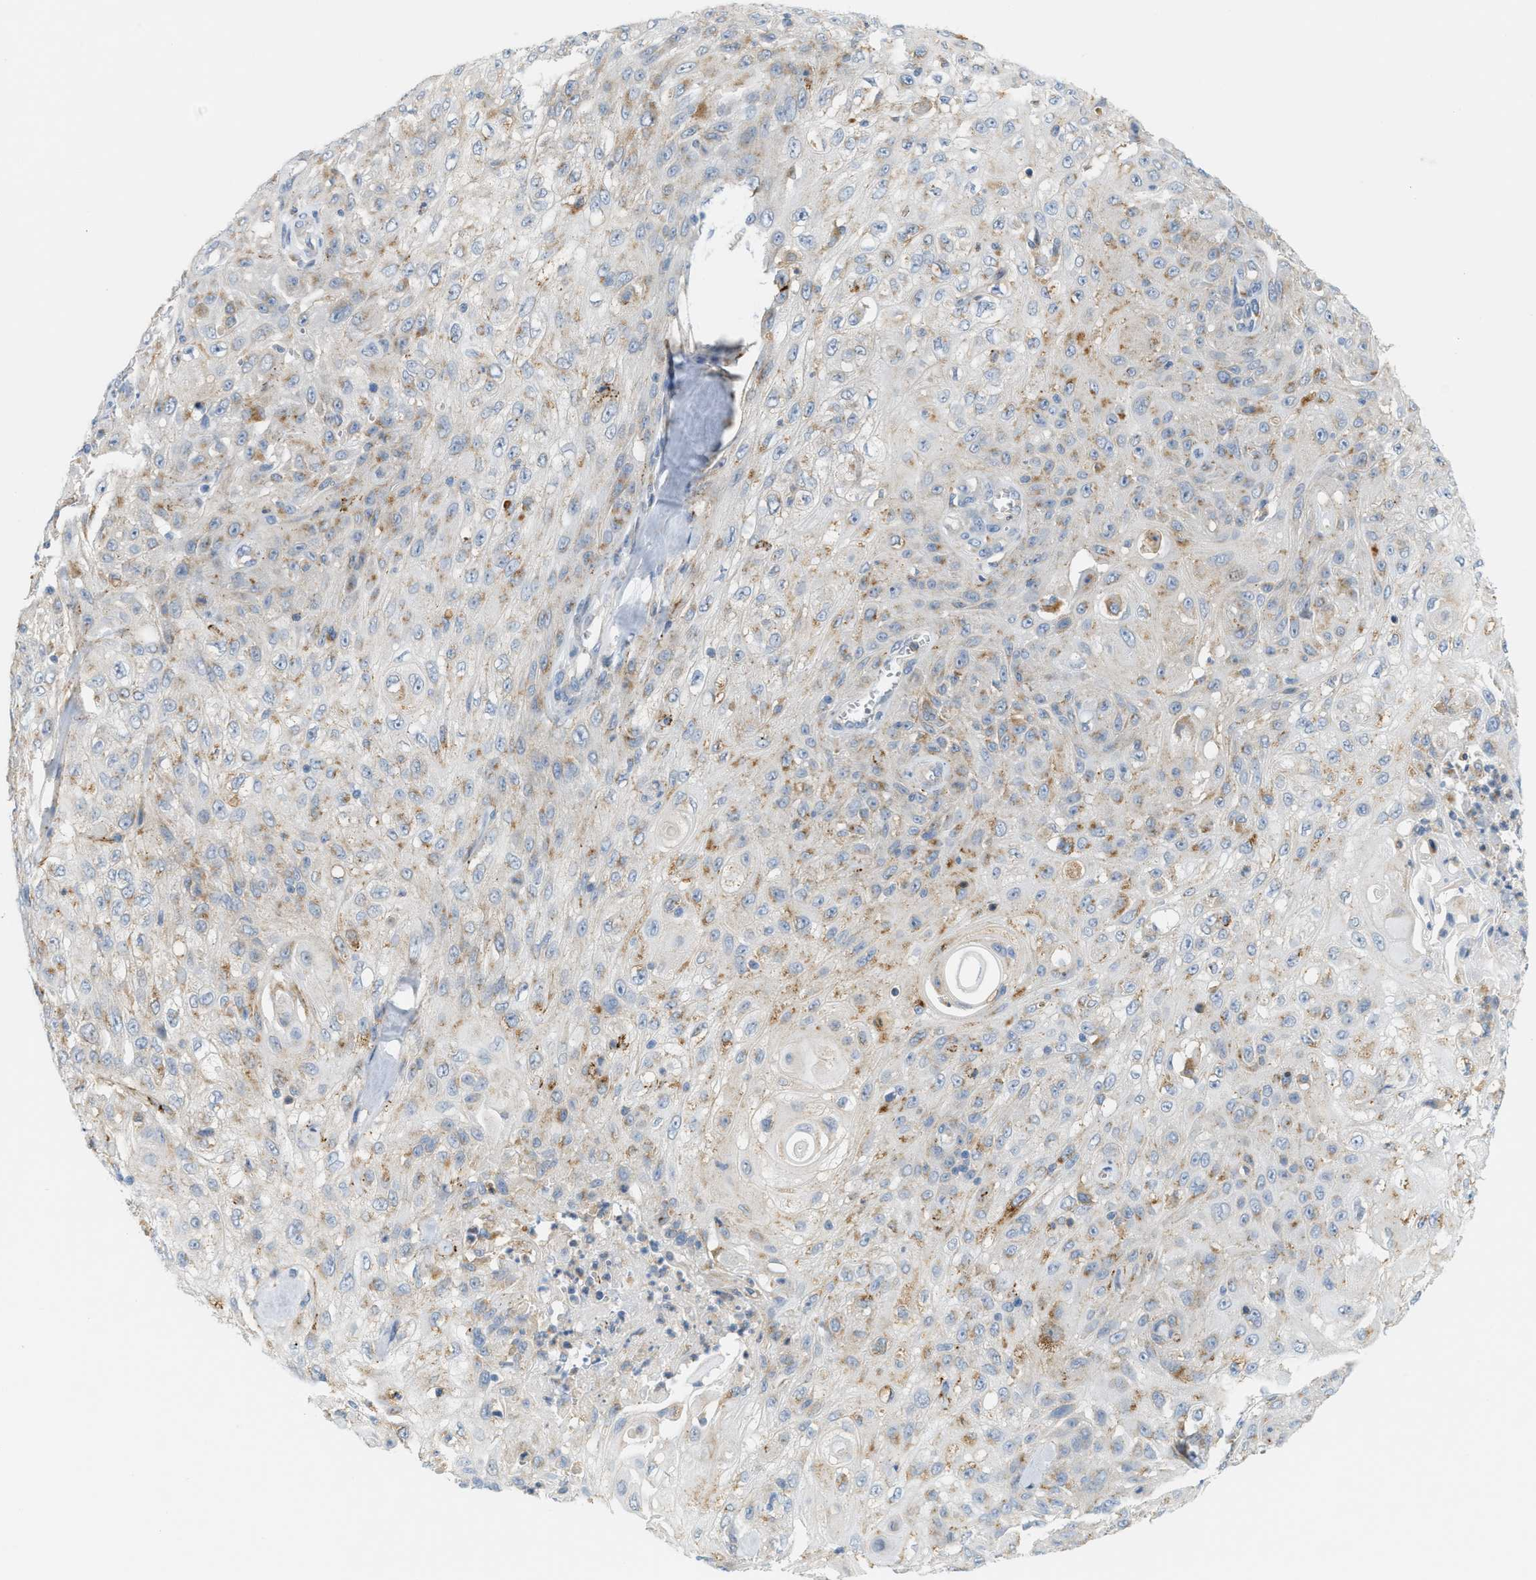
{"staining": {"intensity": "weak", "quantity": "25%-75%", "location": "cytoplasmic/membranous"}, "tissue": "skin cancer", "cell_type": "Tumor cells", "image_type": "cancer", "snomed": [{"axis": "morphology", "description": "Squamous cell carcinoma, NOS"}, {"axis": "topography", "description": "Skin"}], "caption": "Weak cytoplasmic/membranous positivity for a protein is appreciated in about 25%-75% of tumor cells of squamous cell carcinoma (skin) using immunohistochemistry (IHC).", "gene": "LMBRD1", "patient": {"sex": "male", "age": 75}}